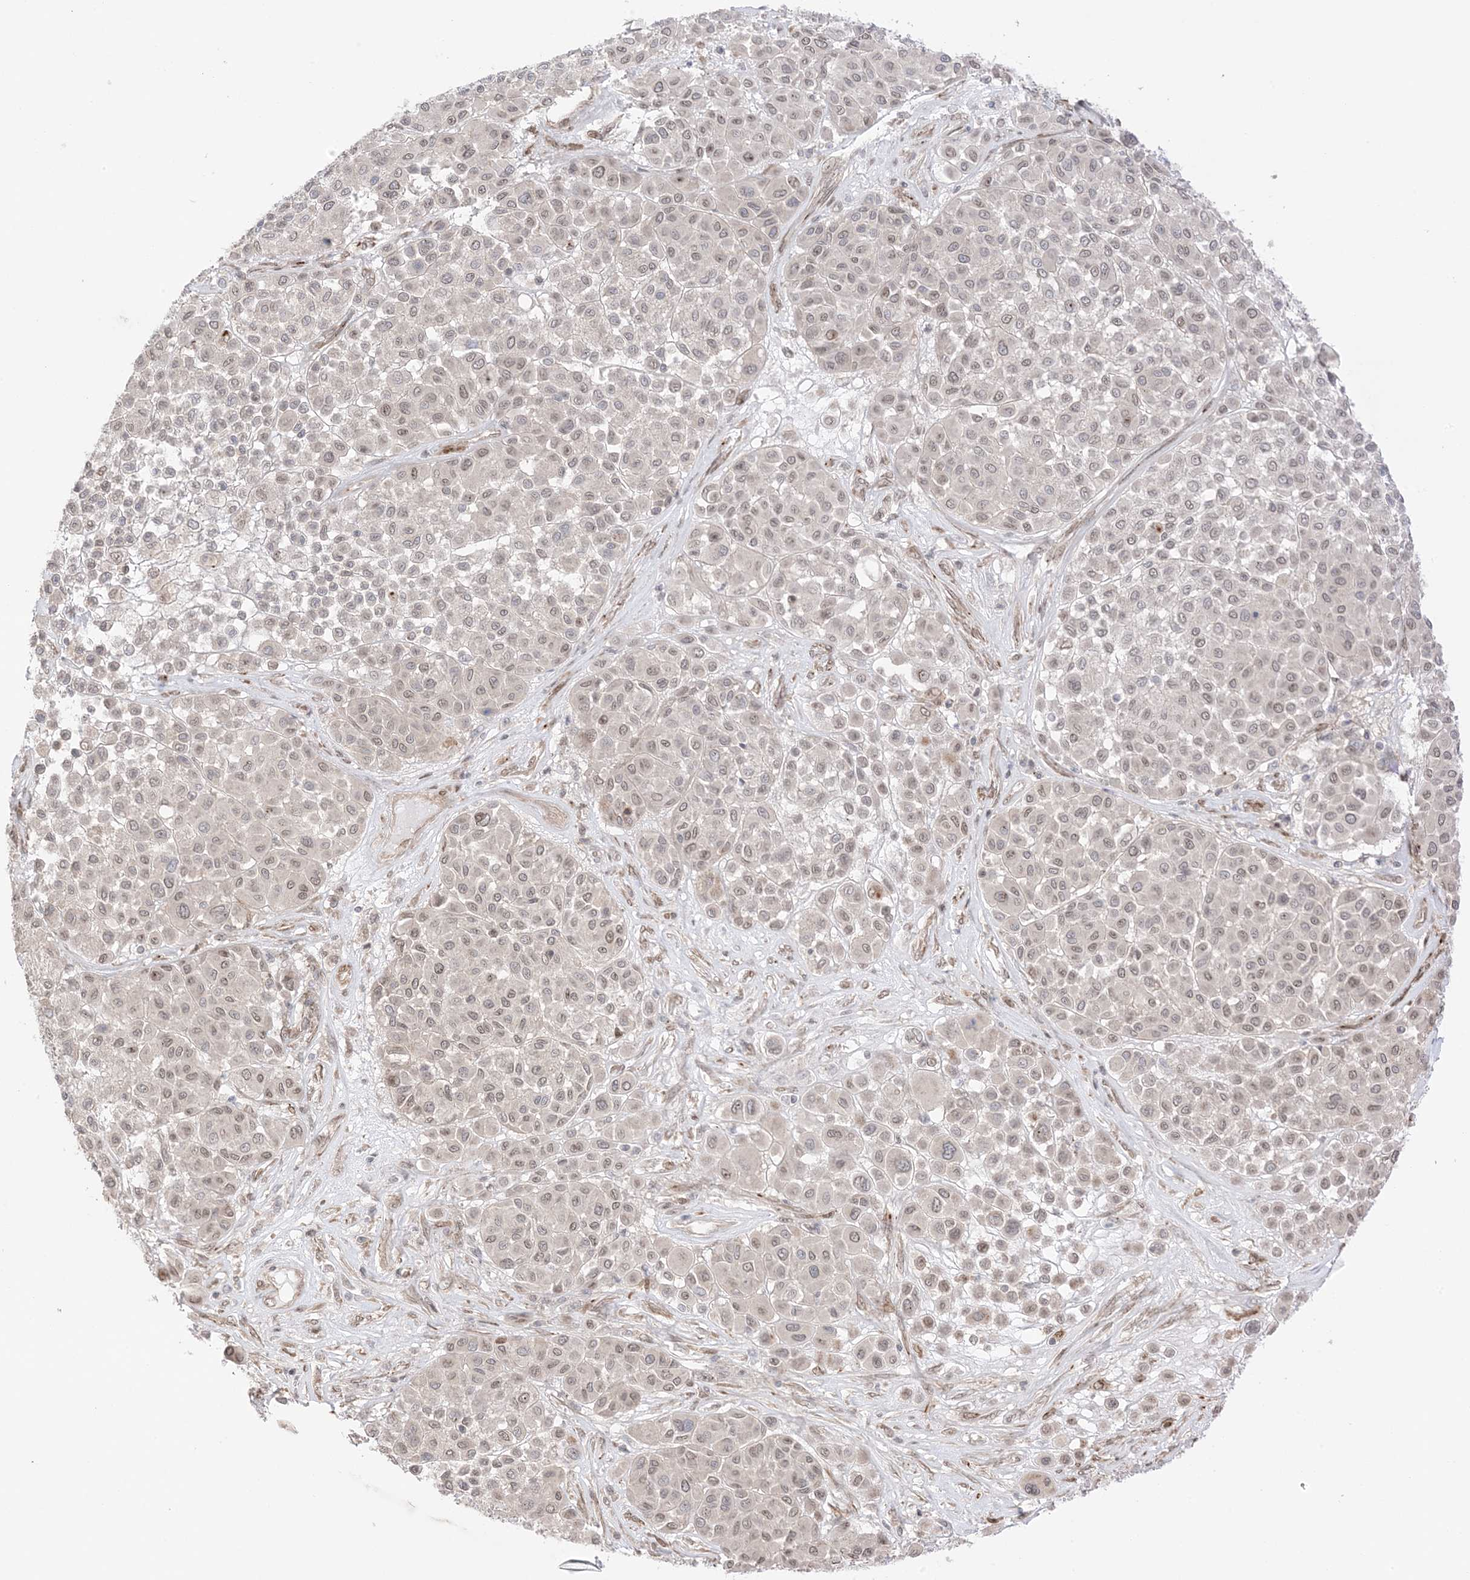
{"staining": {"intensity": "weak", "quantity": ">75%", "location": "cytoplasmic/membranous,nuclear"}, "tissue": "melanoma", "cell_type": "Tumor cells", "image_type": "cancer", "snomed": [{"axis": "morphology", "description": "Malignant melanoma, Metastatic site"}, {"axis": "topography", "description": "Soft tissue"}], "caption": "Melanoma was stained to show a protein in brown. There is low levels of weak cytoplasmic/membranous and nuclear expression in about >75% of tumor cells.", "gene": "UBE2E2", "patient": {"sex": "male", "age": 41}}